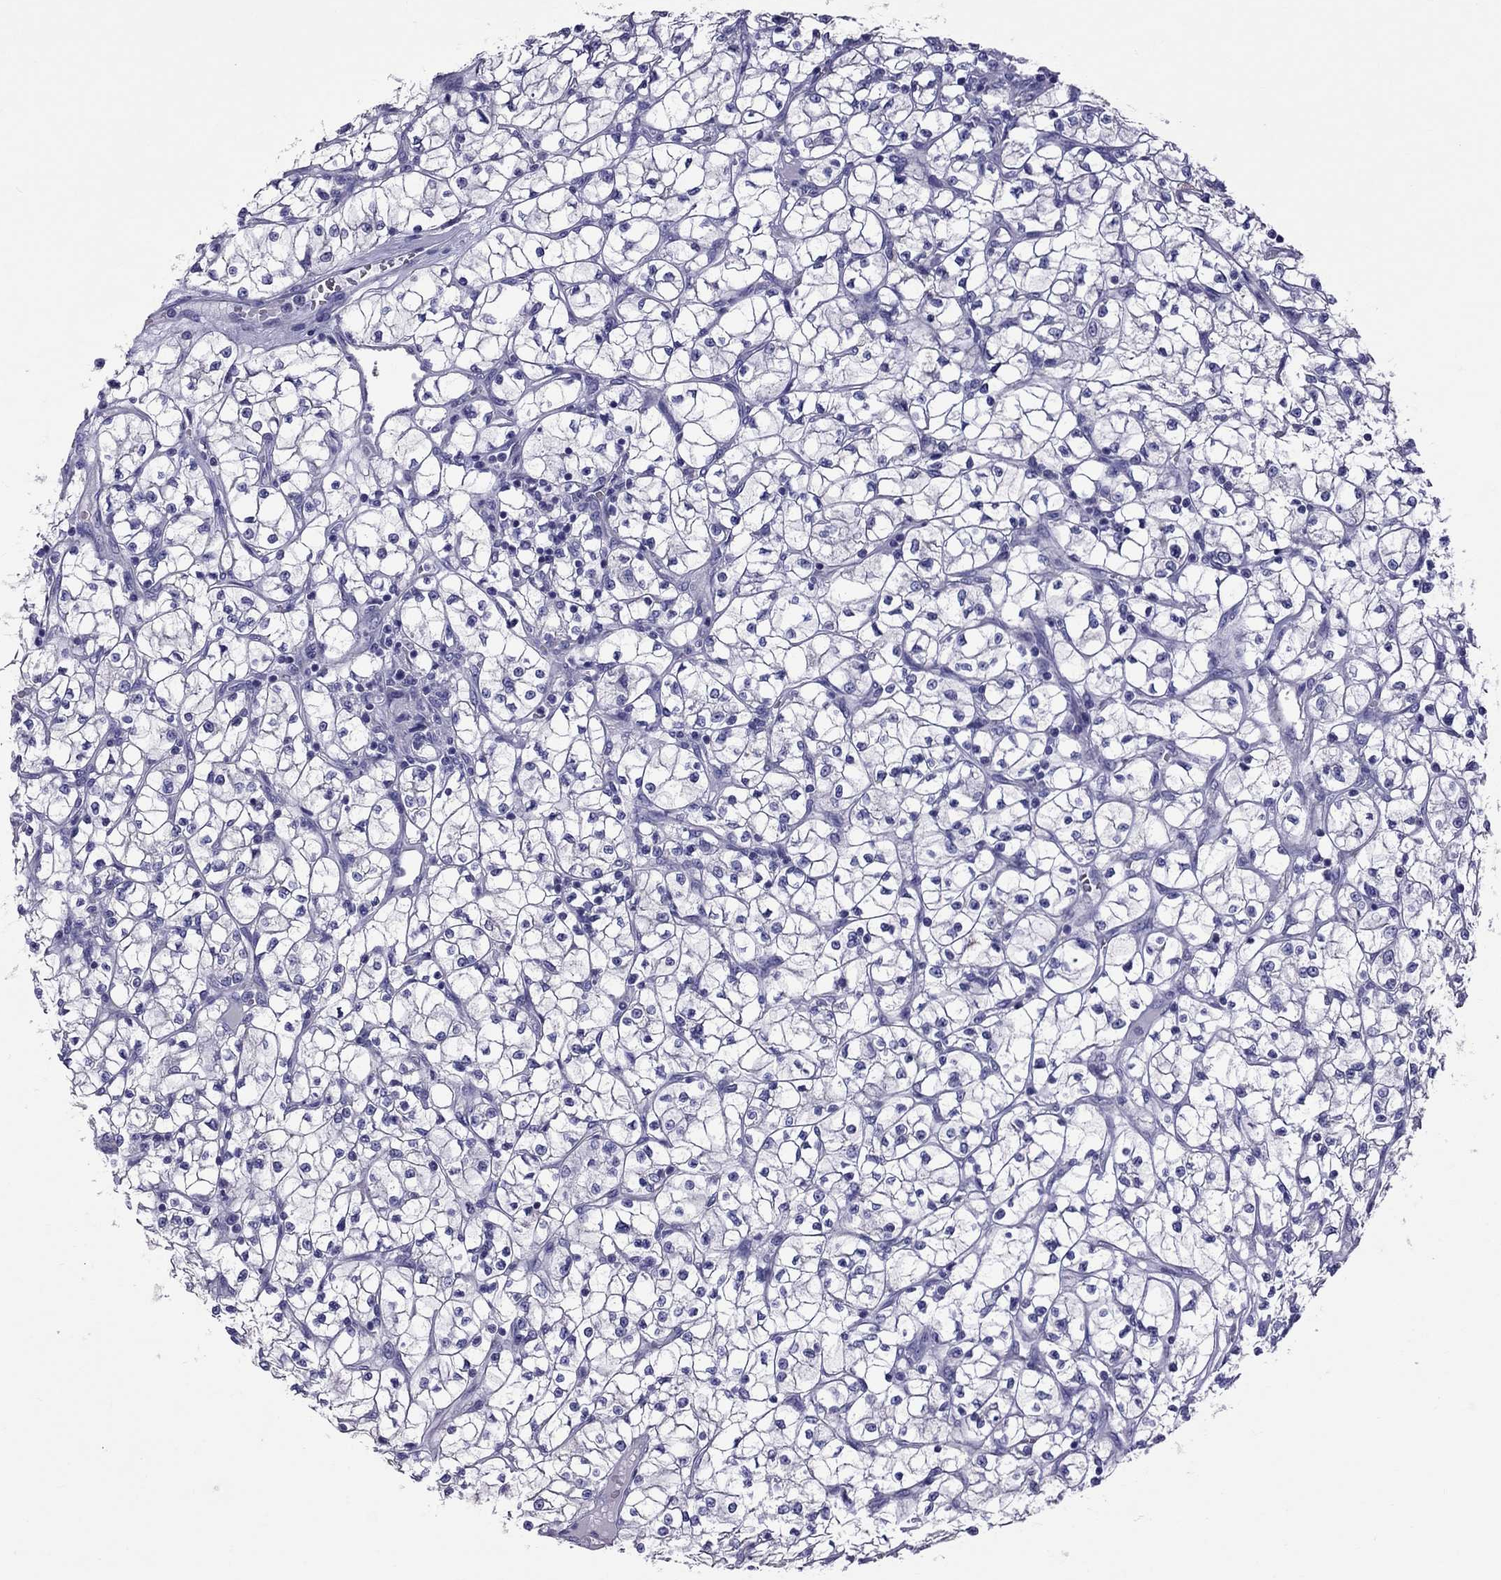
{"staining": {"intensity": "negative", "quantity": "none", "location": "none"}, "tissue": "renal cancer", "cell_type": "Tumor cells", "image_type": "cancer", "snomed": [{"axis": "morphology", "description": "Adenocarcinoma, NOS"}, {"axis": "topography", "description": "Kidney"}], "caption": "Tumor cells are negative for brown protein staining in renal cancer (adenocarcinoma). Nuclei are stained in blue.", "gene": "TTLL13", "patient": {"sex": "female", "age": 64}}